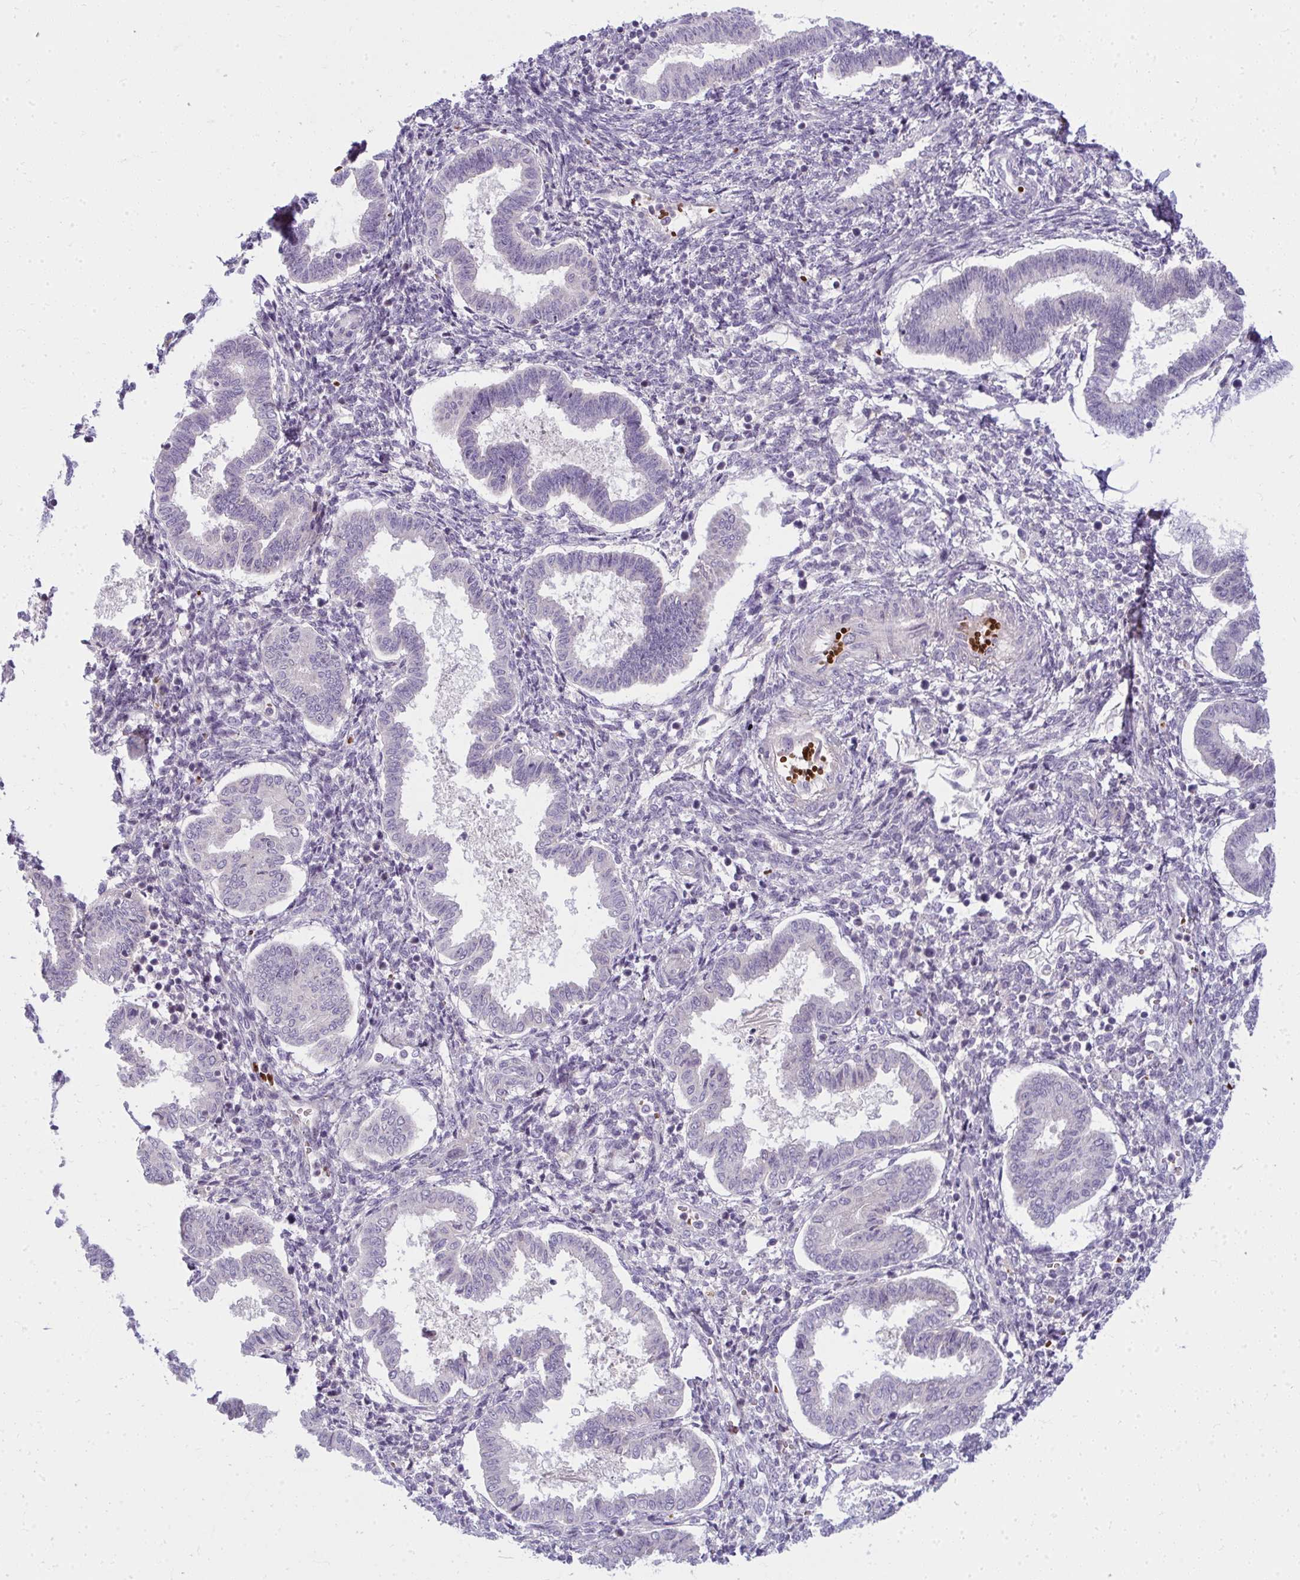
{"staining": {"intensity": "negative", "quantity": "none", "location": "none"}, "tissue": "endometrium", "cell_type": "Cells in endometrial stroma", "image_type": "normal", "snomed": [{"axis": "morphology", "description": "Normal tissue, NOS"}, {"axis": "topography", "description": "Endometrium"}], "caption": "DAB (3,3'-diaminobenzidine) immunohistochemical staining of normal endometrium reveals no significant positivity in cells in endometrial stroma. (DAB (3,3'-diaminobenzidine) immunohistochemistry with hematoxylin counter stain).", "gene": "SLC14A1", "patient": {"sex": "female", "age": 24}}